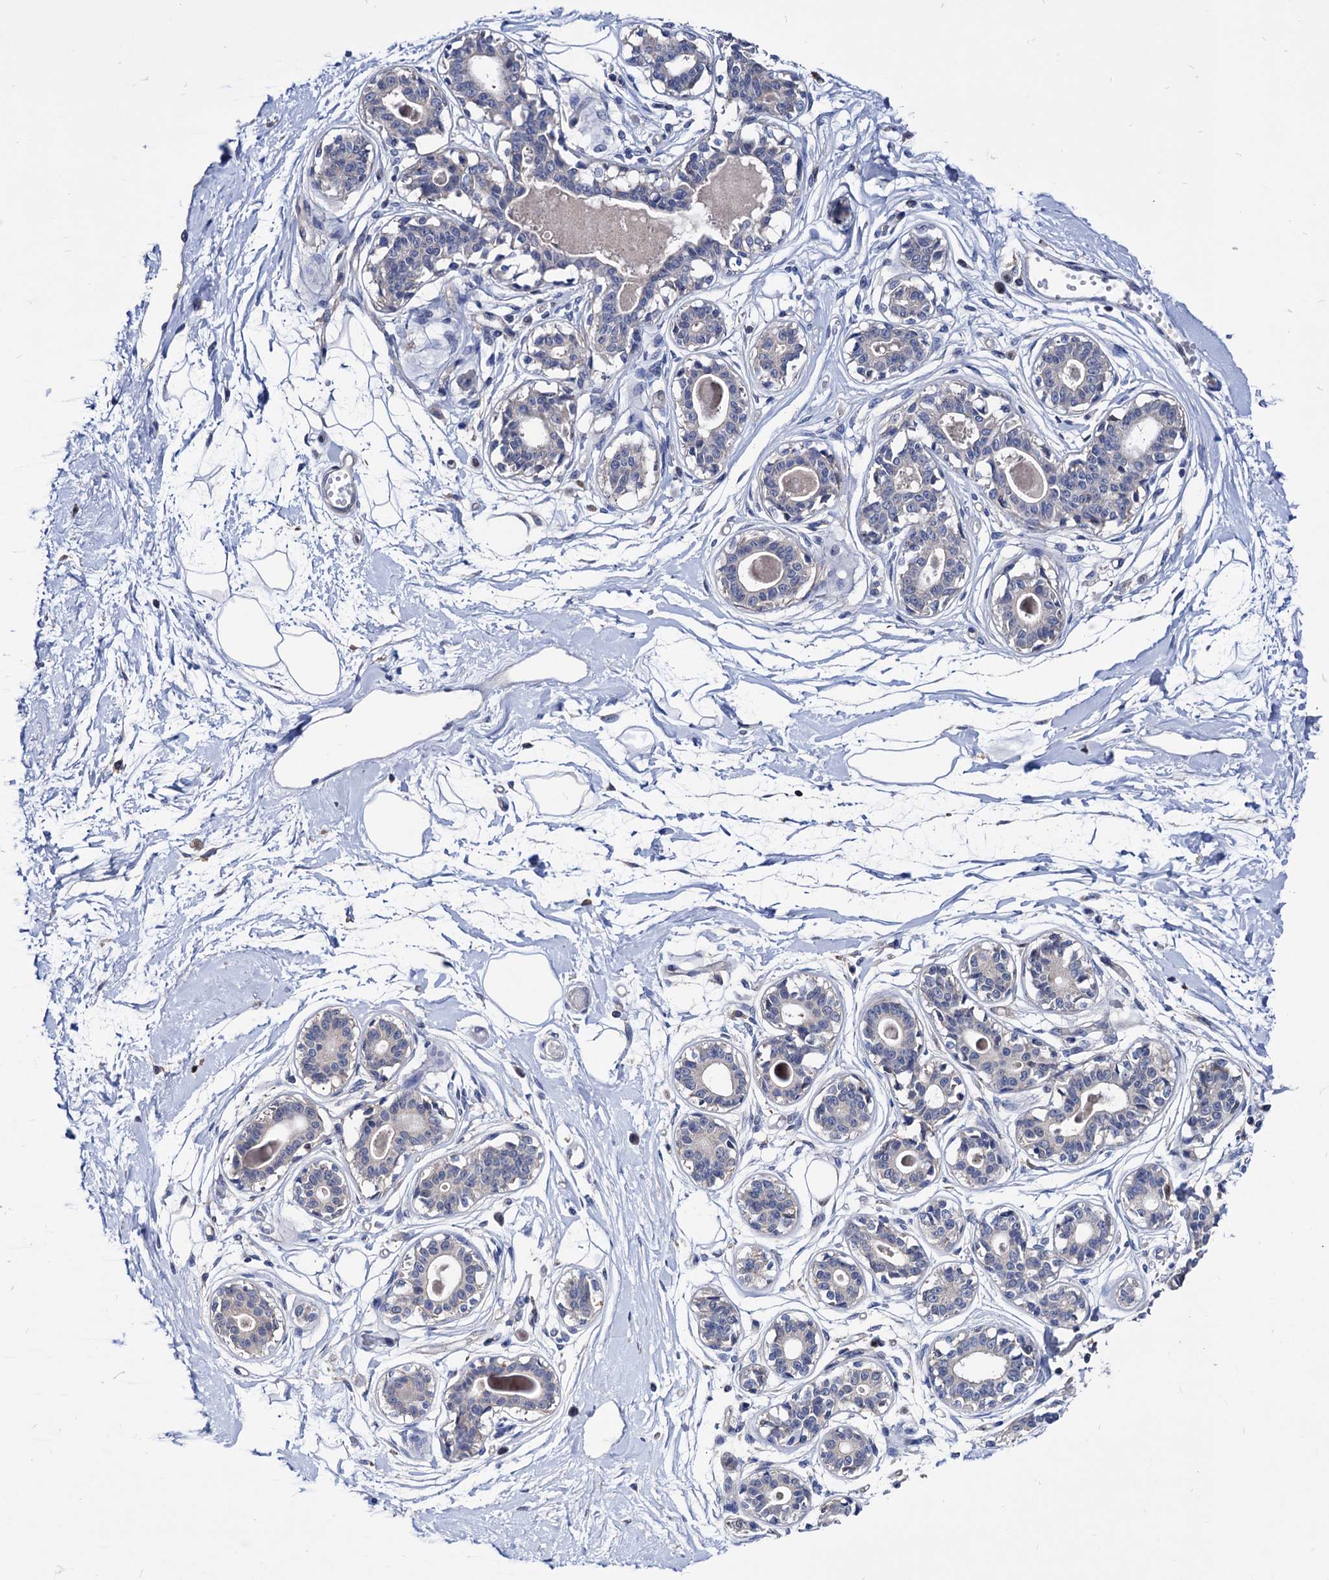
{"staining": {"intensity": "negative", "quantity": "none", "location": "none"}, "tissue": "breast", "cell_type": "Adipocytes", "image_type": "normal", "snomed": [{"axis": "morphology", "description": "Normal tissue, NOS"}, {"axis": "topography", "description": "Breast"}], "caption": "Immunohistochemical staining of normal human breast reveals no significant positivity in adipocytes. The staining is performed using DAB (3,3'-diaminobenzidine) brown chromogen with nuclei counter-stained in using hematoxylin.", "gene": "CPPED1", "patient": {"sex": "female", "age": 45}}